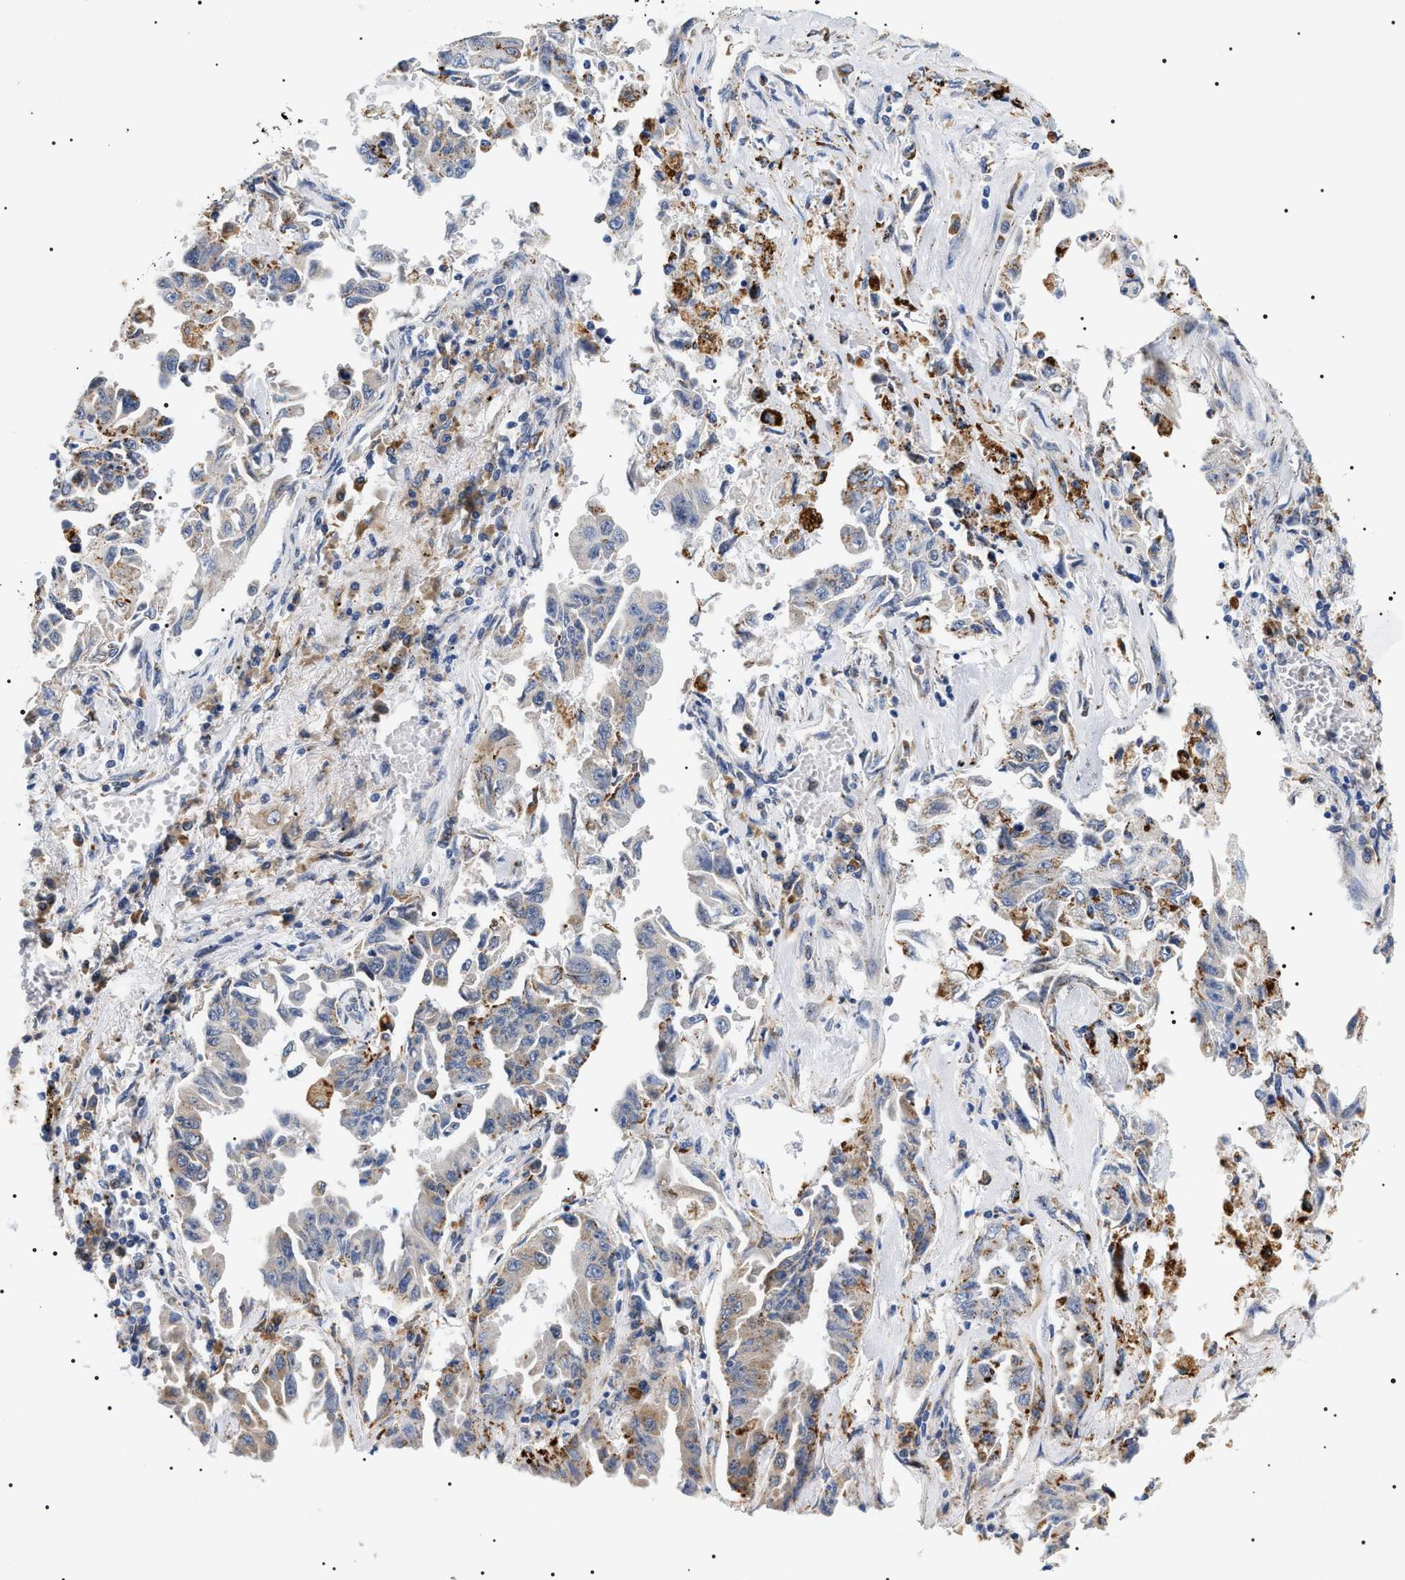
{"staining": {"intensity": "weak", "quantity": "<25%", "location": "cytoplasmic/membranous"}, "tissue": "lung cancer", "cell_type": "Tumor cells", "image_type": "cancer", "snomed": [{"axis": "morphology", "description": "Adenocarcinoma, NOS"}, {"axis": "topography", "description": "Lung"}], "caption": "This is a histopathology image of immunohistochemistry staining of lung cancer, which shows no staining in tumor cells.", "gene": "HSD17B11", "patient": {"sex": "female", "age": 51}}